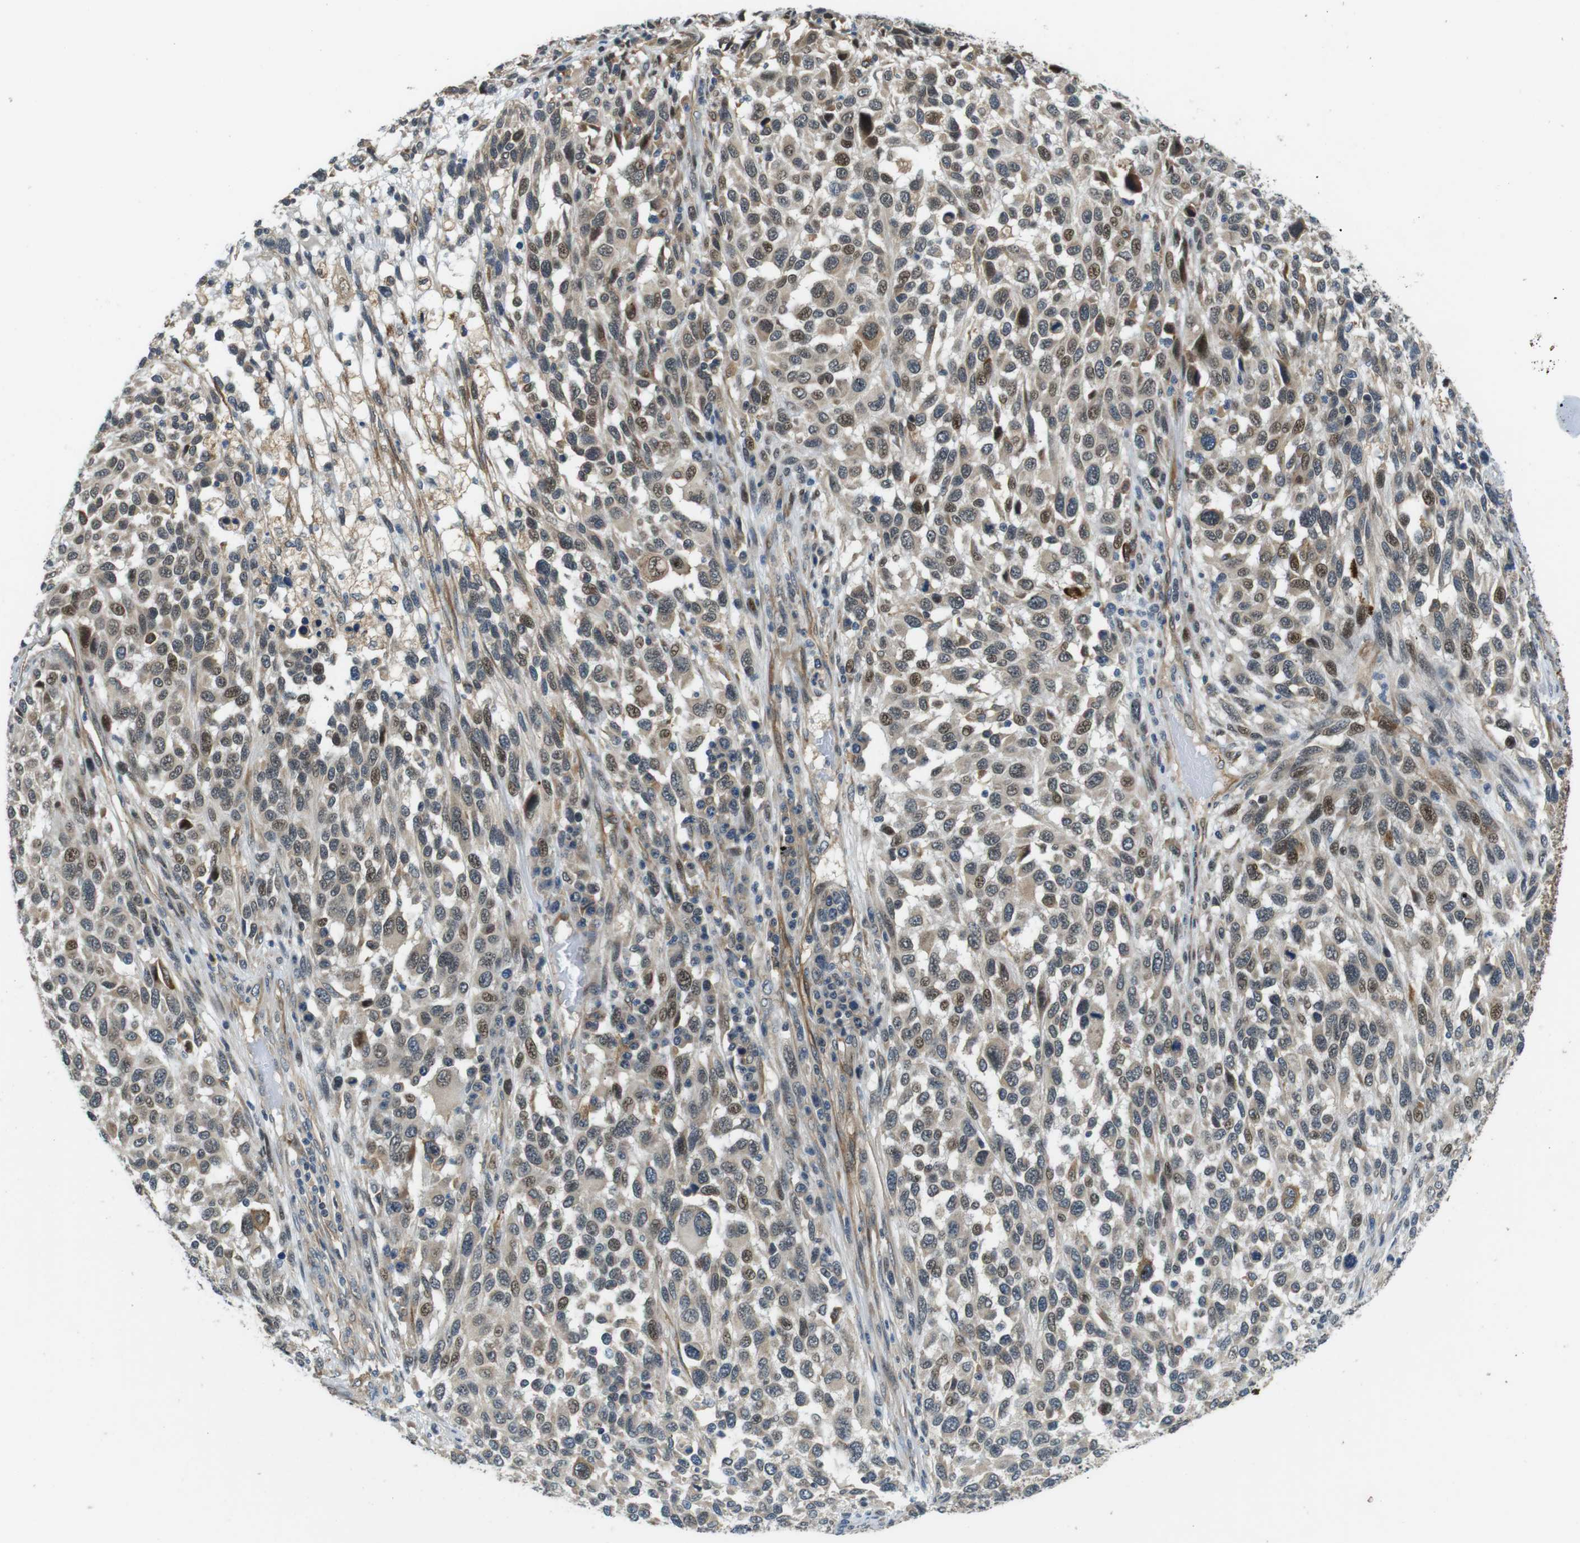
{"staining": {"intensity": "moderate", "quantity": "<25%", "location": "nuclear"}, "tissue": "melanoma", "cell_type": "Tumor cells", "image_type": "cancer", "snomed": [{"axis": "morphology", "description": "Malignant melanoma, Metastatic site"}, {"axis": "topography", "description": "Lymph node"}], "caption": "Melanoma tissue demonstrates moderate nuclear positivity in about <25% of tumor cells", "gene": "PALD1", "patient": {"sex": "male", "age": 61}}